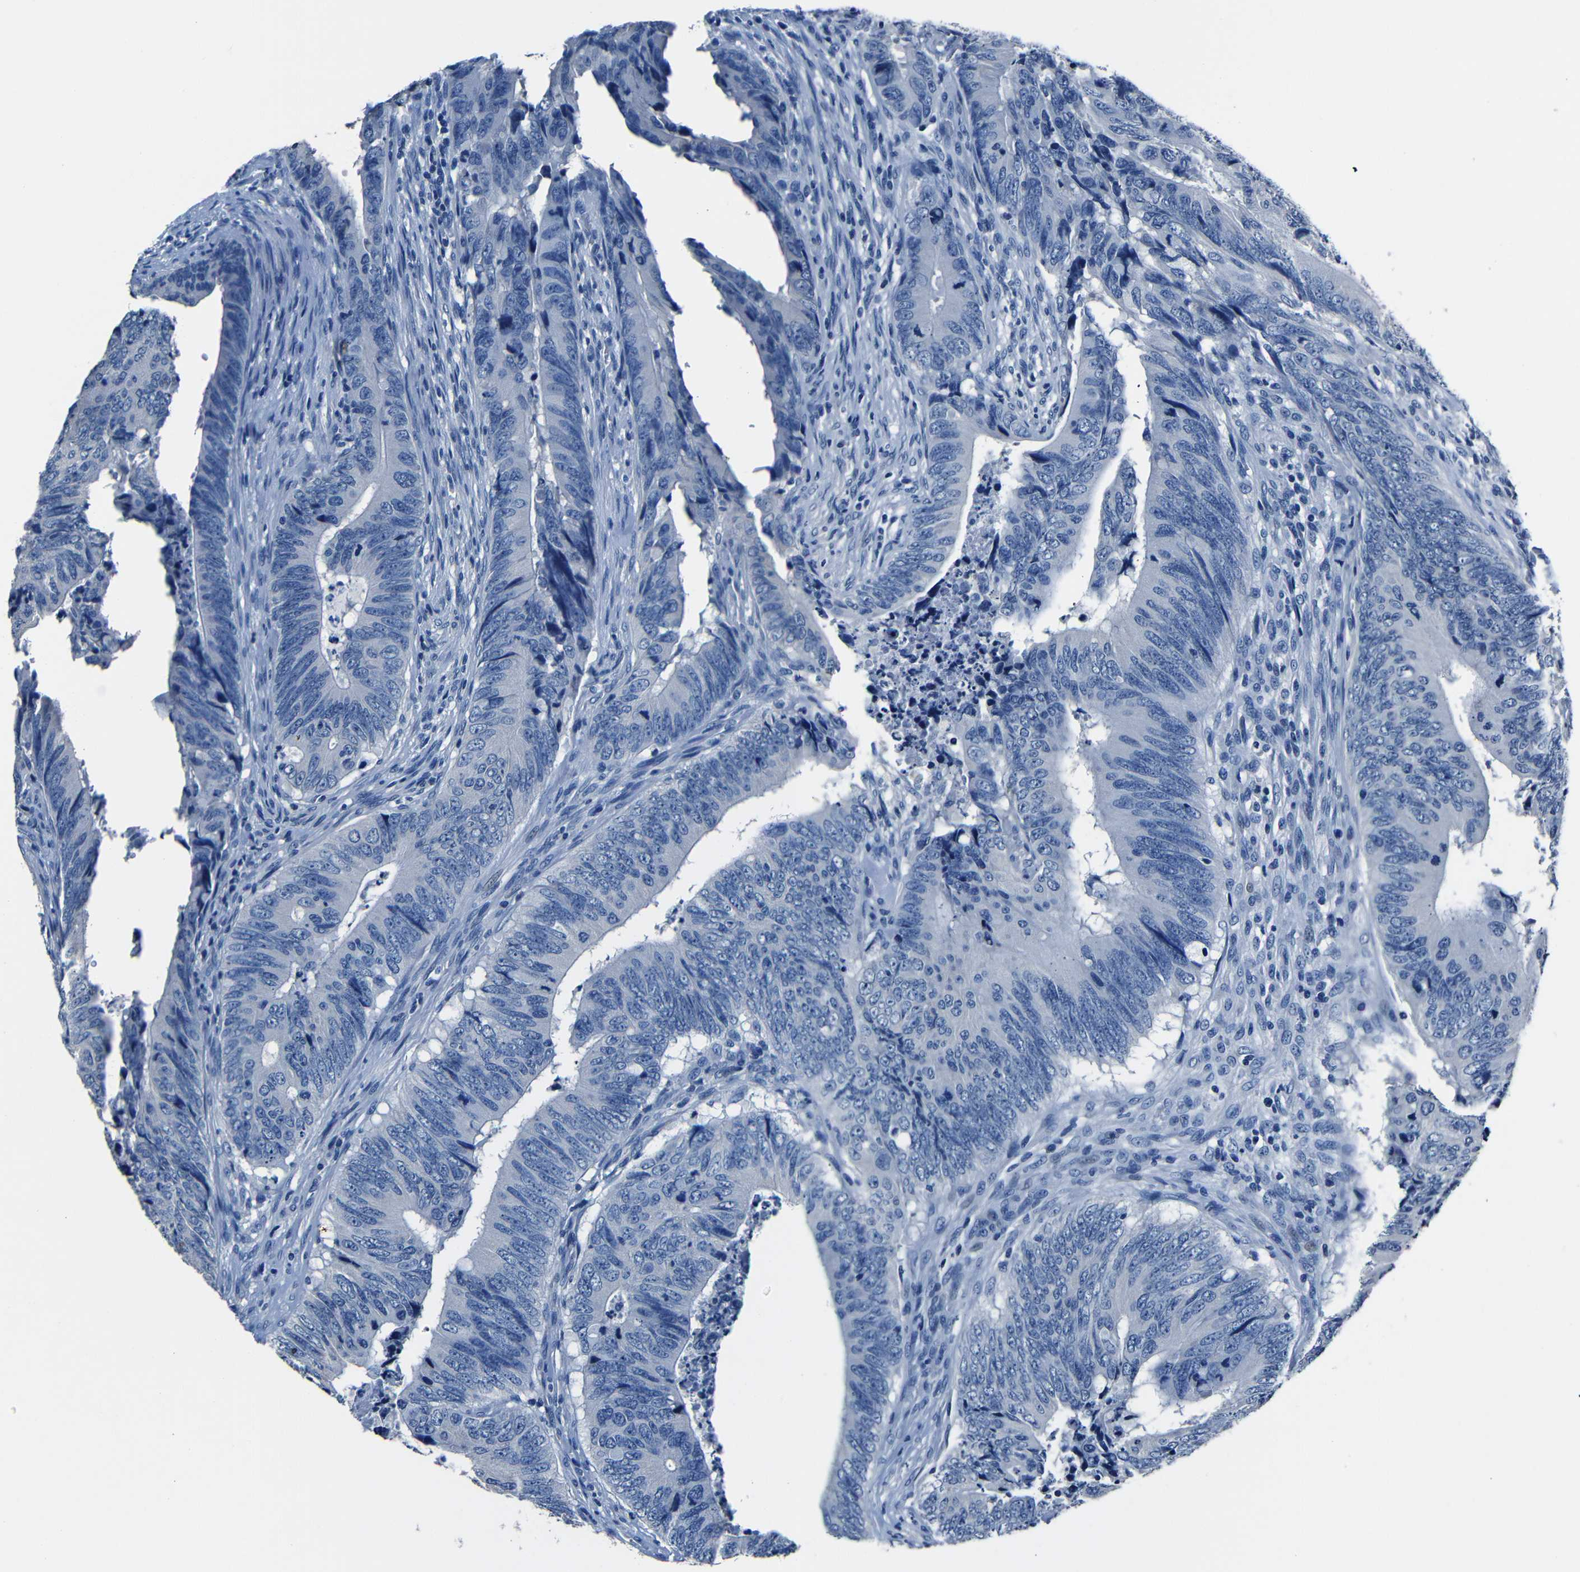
{"staining": {"intensity": "negative", "quantity": "none", "location": "none"}, "tissue": "colorectal cancer", "cell_type": "Tumor cells", "image_type": "cancer", "snomed": [{"axis": "morphology", "description": "Normal tissue, NOS"}, {"axis": "morphology", "description": "Adenocarcinoma, NOS"}, {"axis": "topography", "description": "Colon"}], "caption": "There is no significant staining in tumor cells of colorectal adenocarcinoma.", "gene": "NCMAP", "patient": {"sex": "male", "age": 56}}